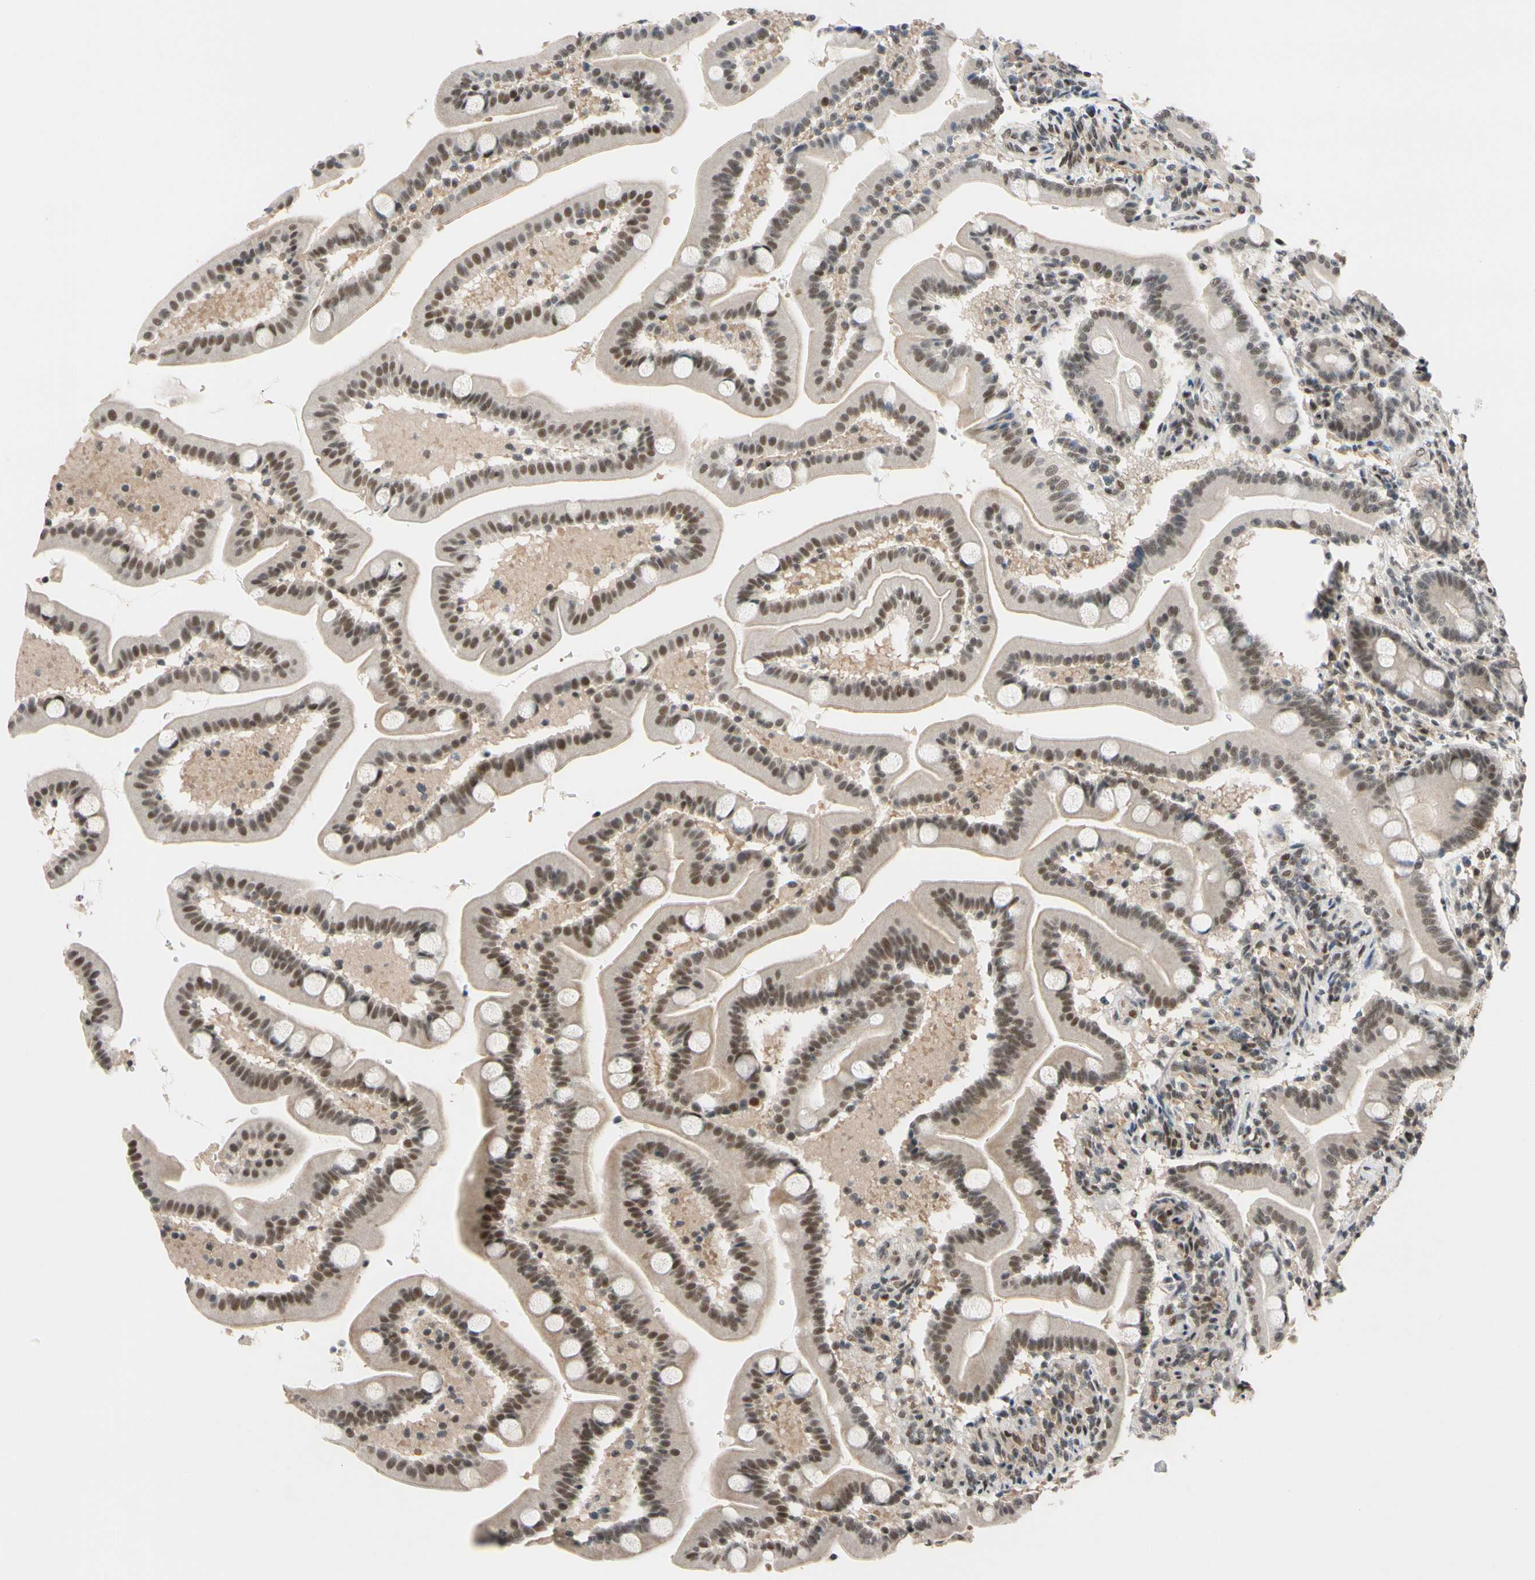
{"staining": {"intensity": "moderate", "quantity": ">75%", "location": "cytoplasmic/membranous,nuclear"}, "tissue": "duodenum", "cell_type": "Glandular cells", "image_type": "normal", "snomed": [{"axis": "morphology", "description": "Normal tissue, NOS"}, {"axis": "topography", "description": "Duodenum"}], "caption": "Approximately >75% of glandular cells in benign human duodenum display moderate cytoplasmic/membranous,nuclear protein staining as visualized by brown immunohistochemical staining.", "gene": "TAF4", "patient": {"sex": "male", "age": 54}}